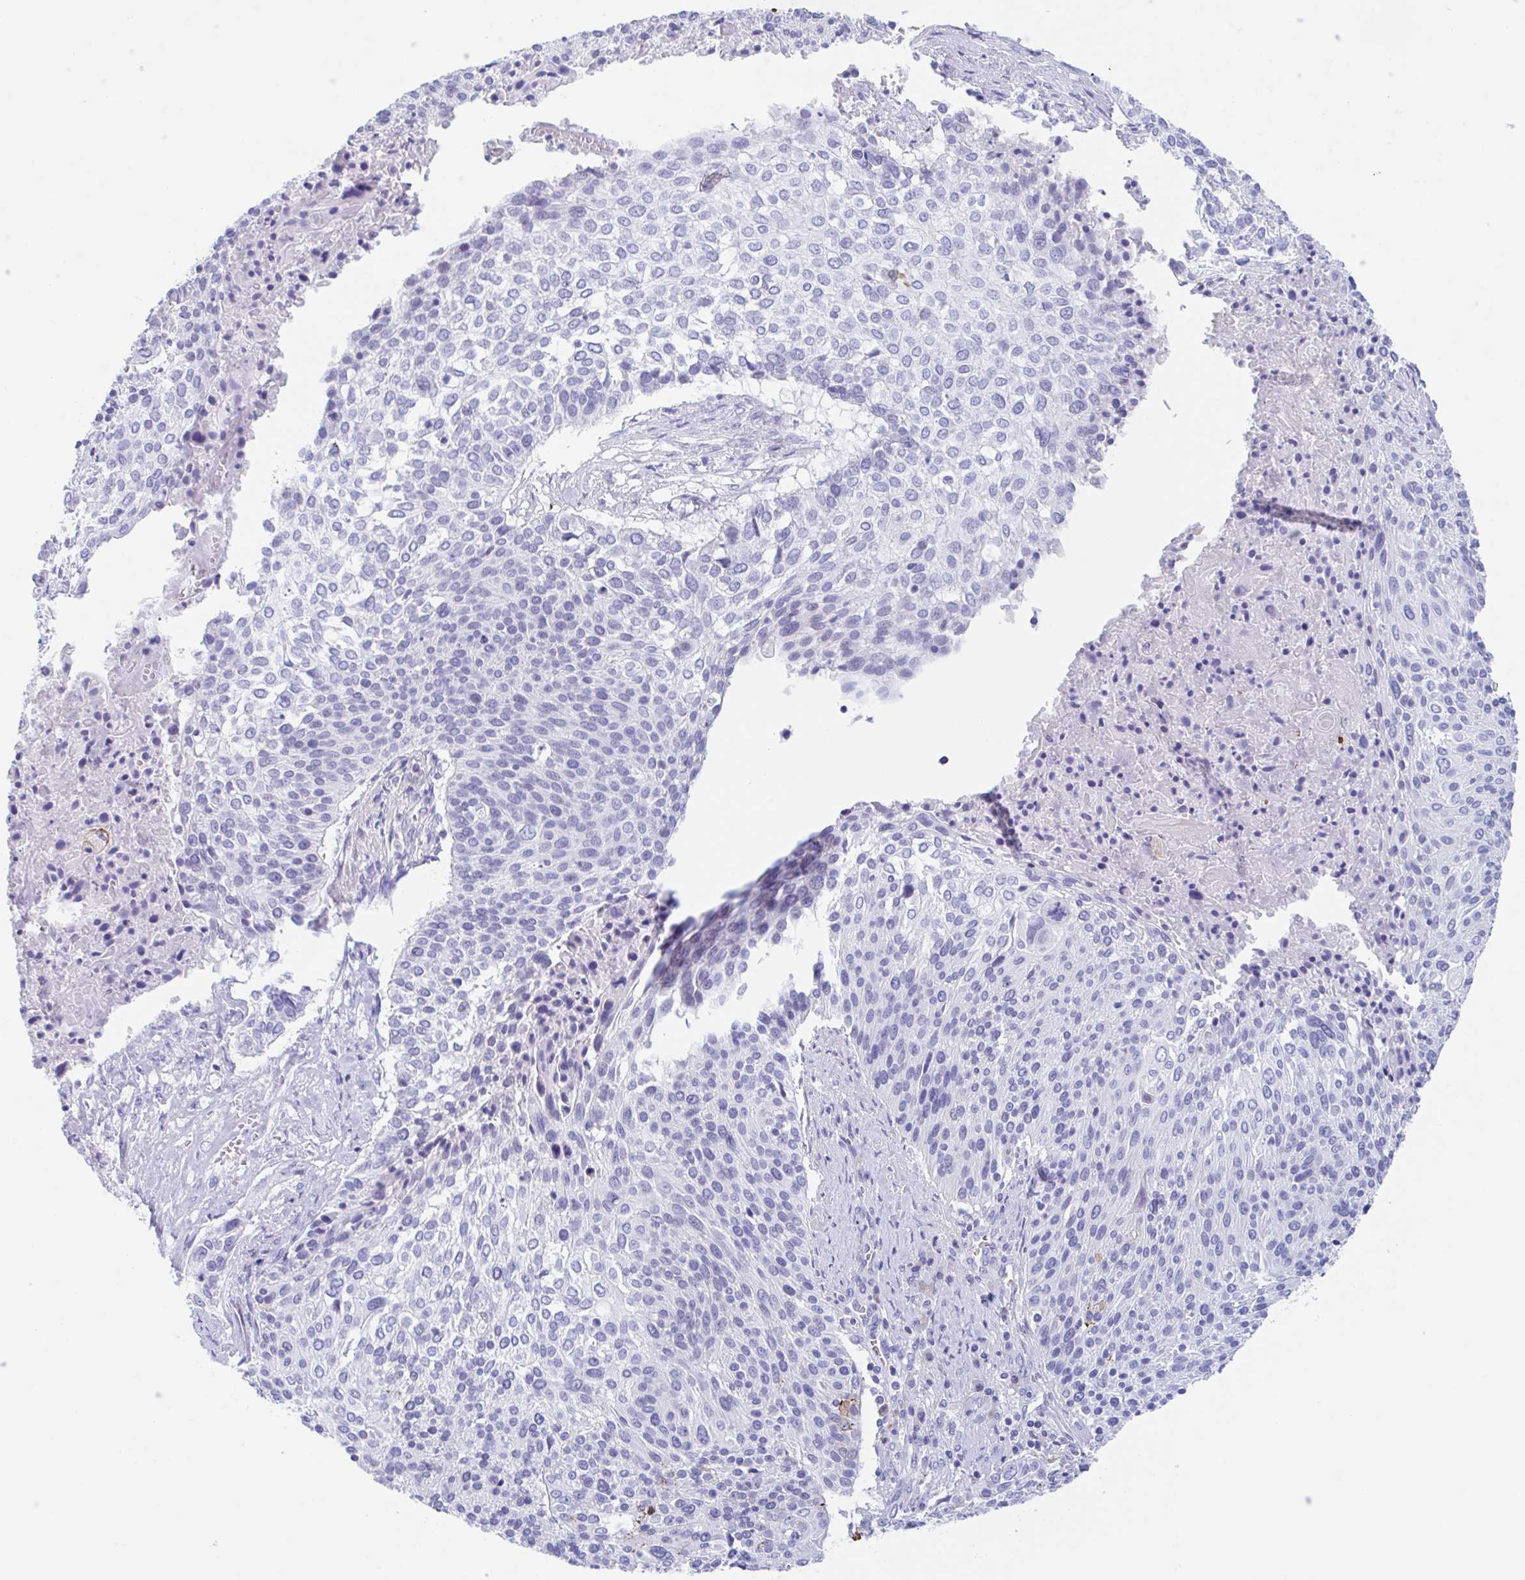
{"staining": {"intensity": "moderate", "quantity": "<25%", "location": "cytoplasmic/membranous"}, "tissue": "cervical cancer", "cell_type": "Tumor cells", "image_type": "cancer", "snomed": [{"axis": "morphology", "description": "Squamous cell carcinoma, NOS"}, {"axis": "topography", "description": "Cervix"}], "caption": "Protein positivity by IHC reveals moderate cytoplasmic/membranous positivity in approximately <25% of tumor cells in cervical squamous cell carcinoma.", "gene": "ANKRD9", "patient": {"sex": "female", "age": 31}}